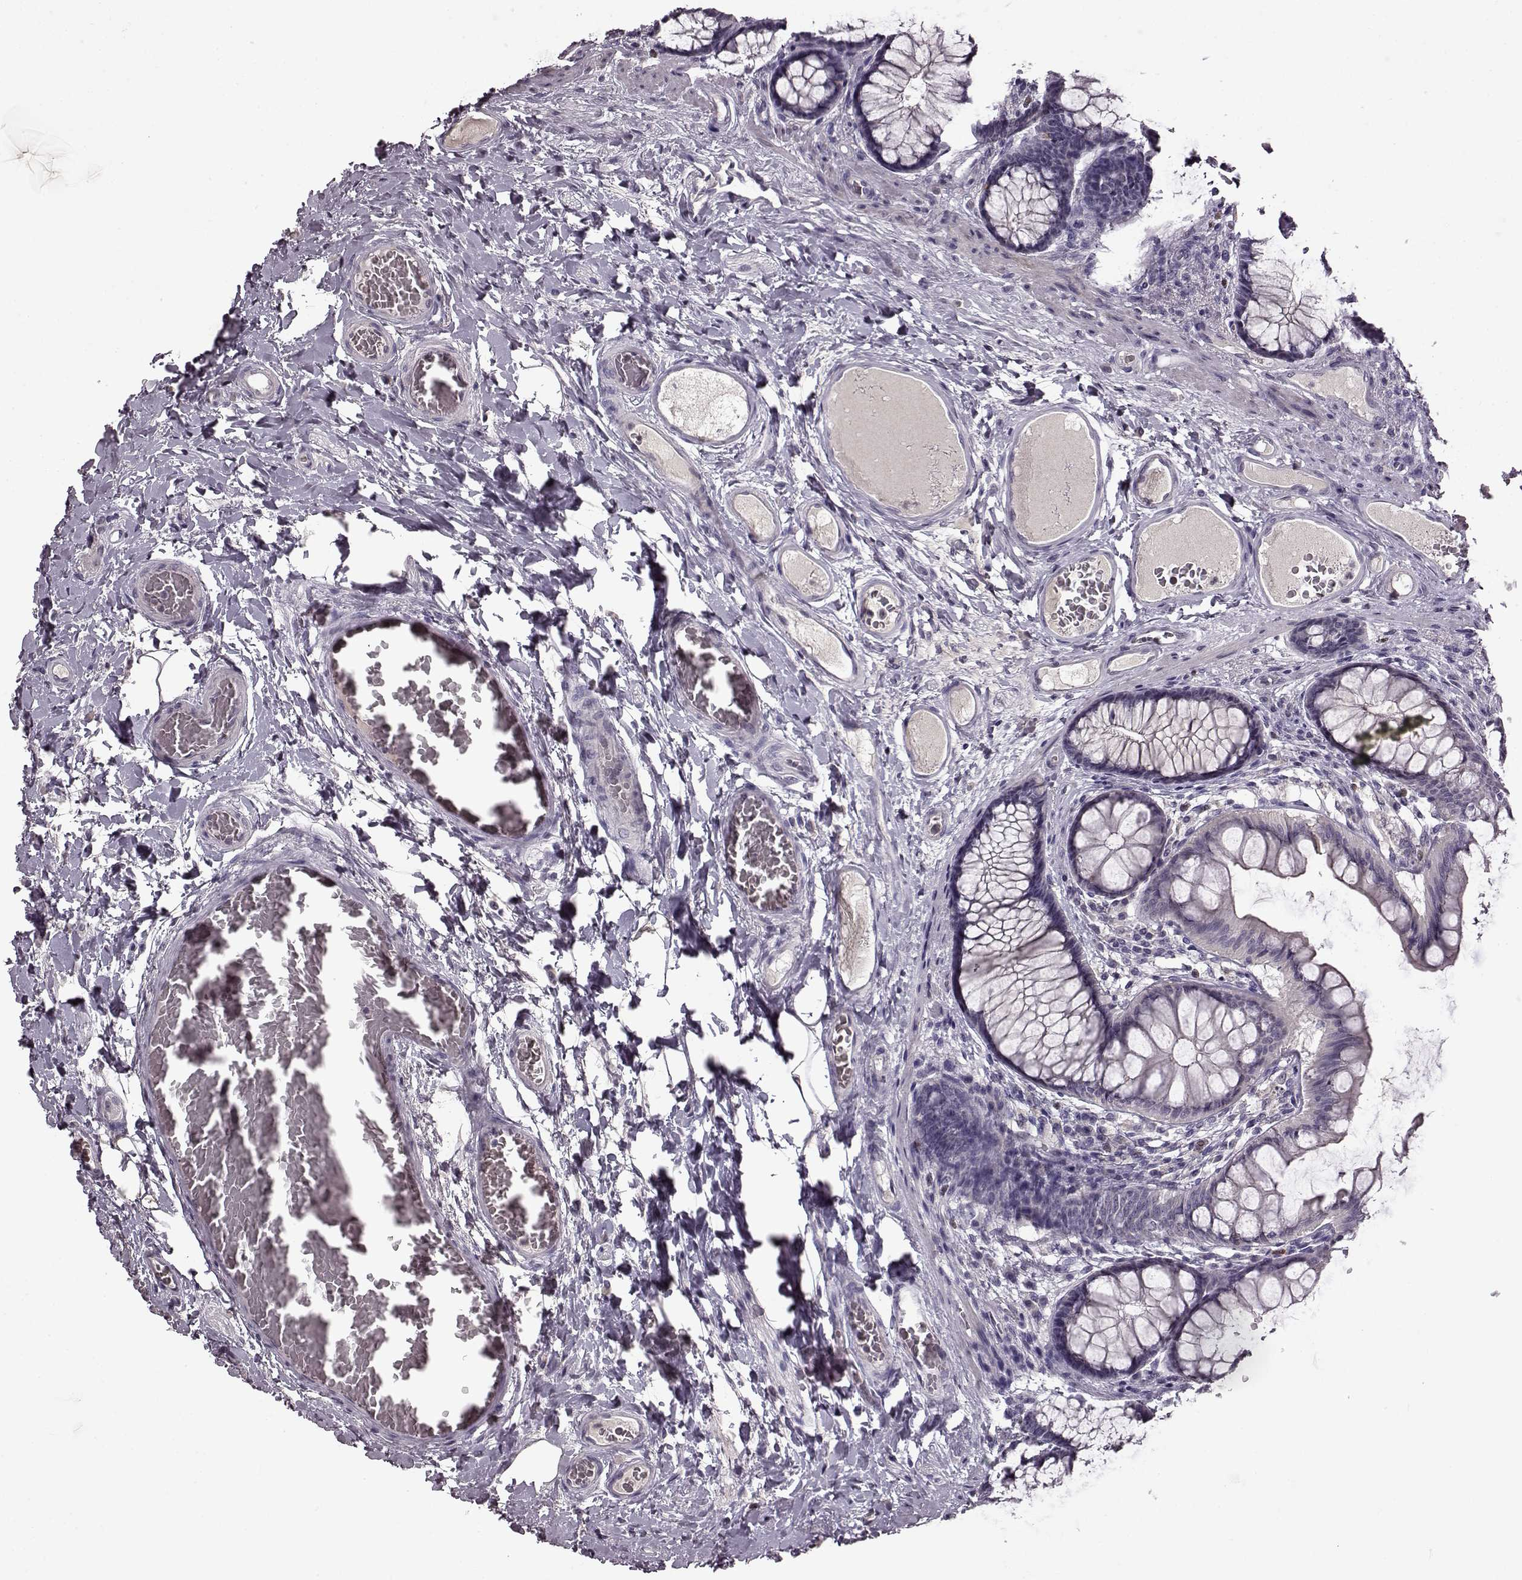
{"staining": {"intensity": "negative", "quantity": "none", "location": "none"}, "tissue": "colon", "cell_type": "Endothelial cells", "image_type": "normal", "snomed": [{"axis": "morphology", "description": "Normal tissue, NOS"}, {"axis": "topography", "description": "Colon"}], "caption": "Human colon stained for a protein using immunohistochemistry (IHC) demonstrates no staining in endothelial cells.", "gene": "CNGA3", "patient": {"sex": "female", "age": 65}}